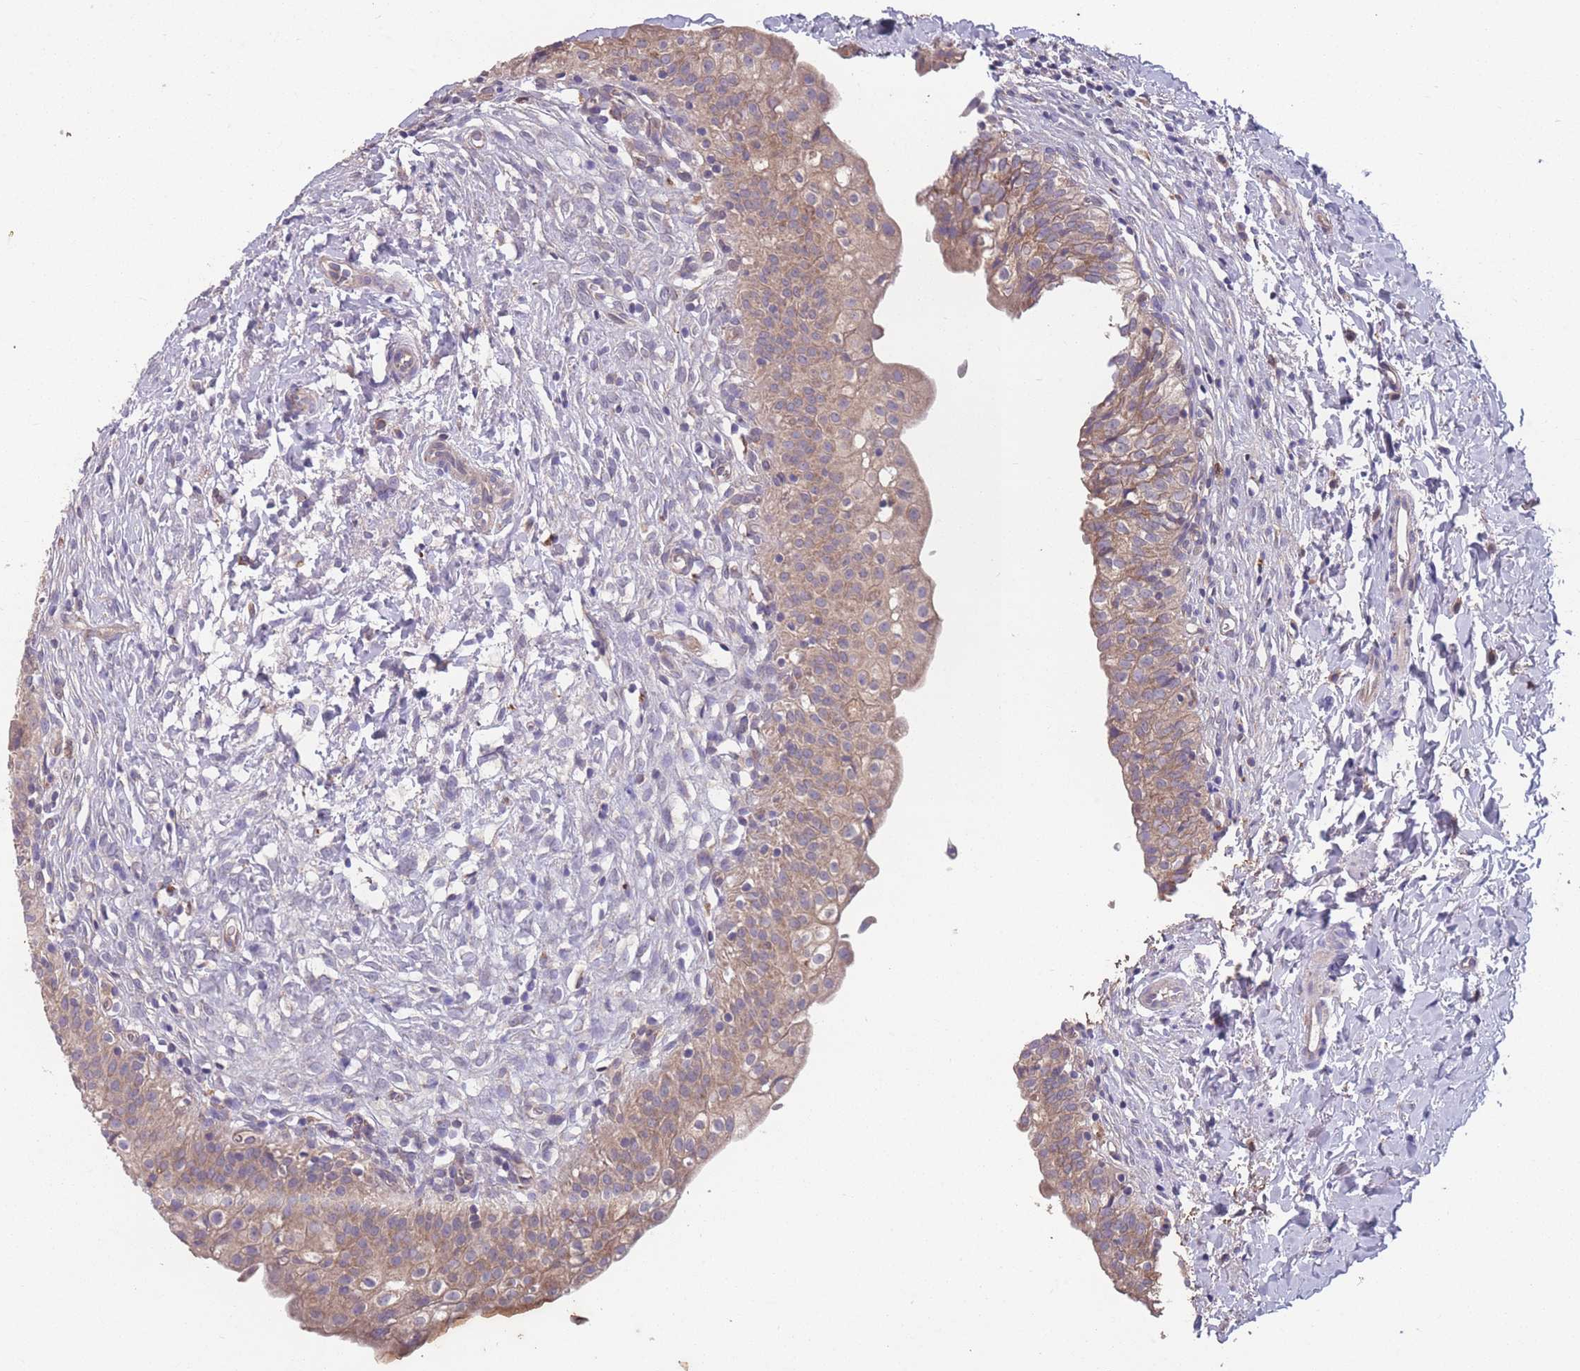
{"staining": {"intensity": "weak", "quantity": ">75%", "location": "cytoplasmic/membranous"}, "tissue": "urinary bladder", "cell_type": "Urothelial cells", "image_type": "normal", "snomed": [{"axis": "morphology", "description": "Normal tissue, NOS"}, {"axis": "topography", "description": "Urinary bladder"}], "caption": "Immunohistochemical staining of benign urinary bladder reveals >75% levels of weak cytoplasmic/membranous protein positivity in approximately >75% of urothelial cells.", "gene": "STIM2", "patient": {"sex": "male", "age": 55}}